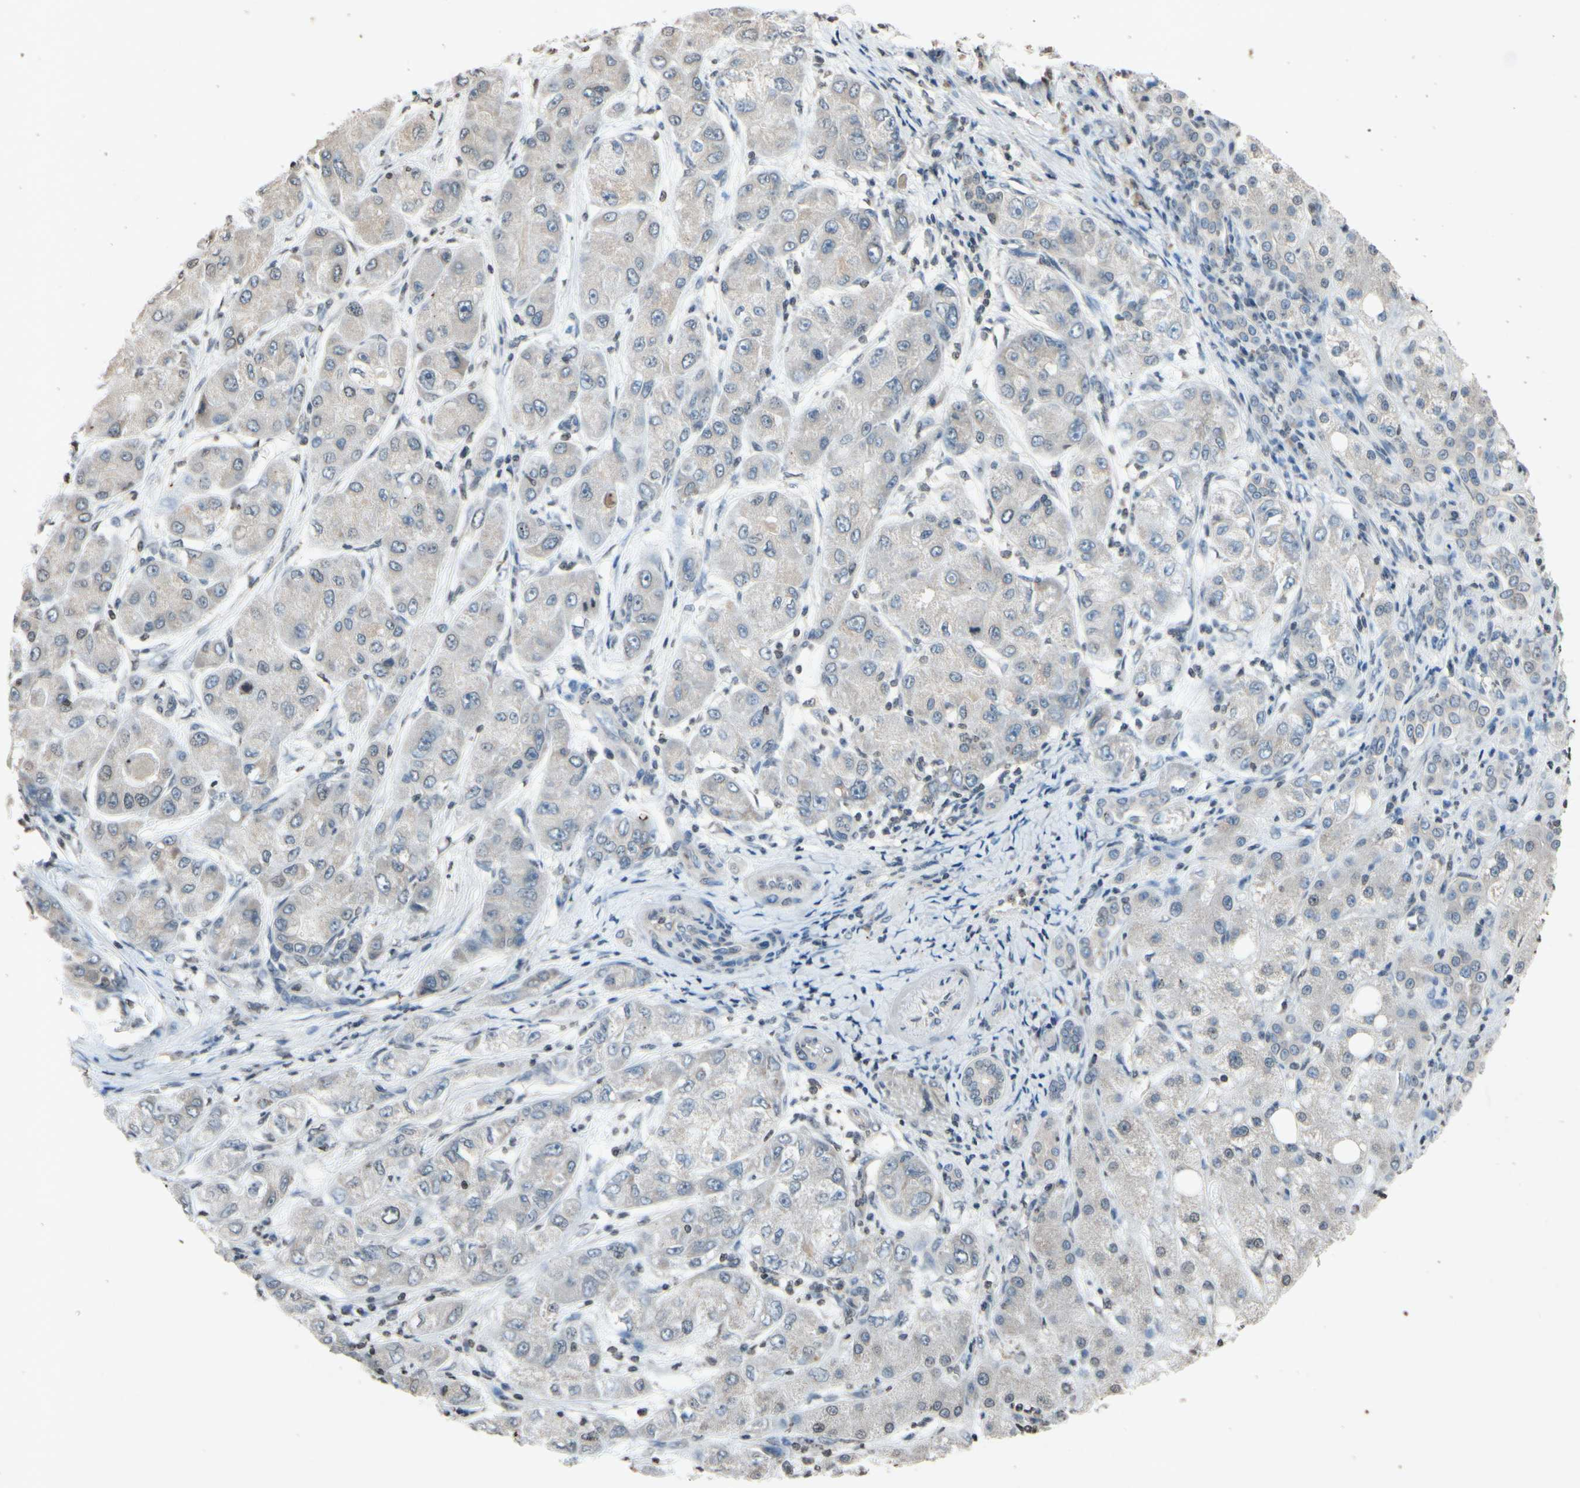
{"staining": {"intensity": "weak", "quantity": ">75%", "location": "cytoplasmic/membranous"}, "tissue": "liver cancer", "cell_type": "Tumor cells", "image_type": "cancer", "snomed": [{"axis": "morphology", "description": "Carcinoma, Hepatocellular, NOS"}, {"axis": "topography", "description": "Liver"}], "caption": "Protein expression analysis of liver cancer (hepatocellular carcinoma) reveals weak cytoplasmic/membranous staining in about >75% of tumor cells.", "gene": "CLDN11", "patient": {"sex": "male", "age": 80}}